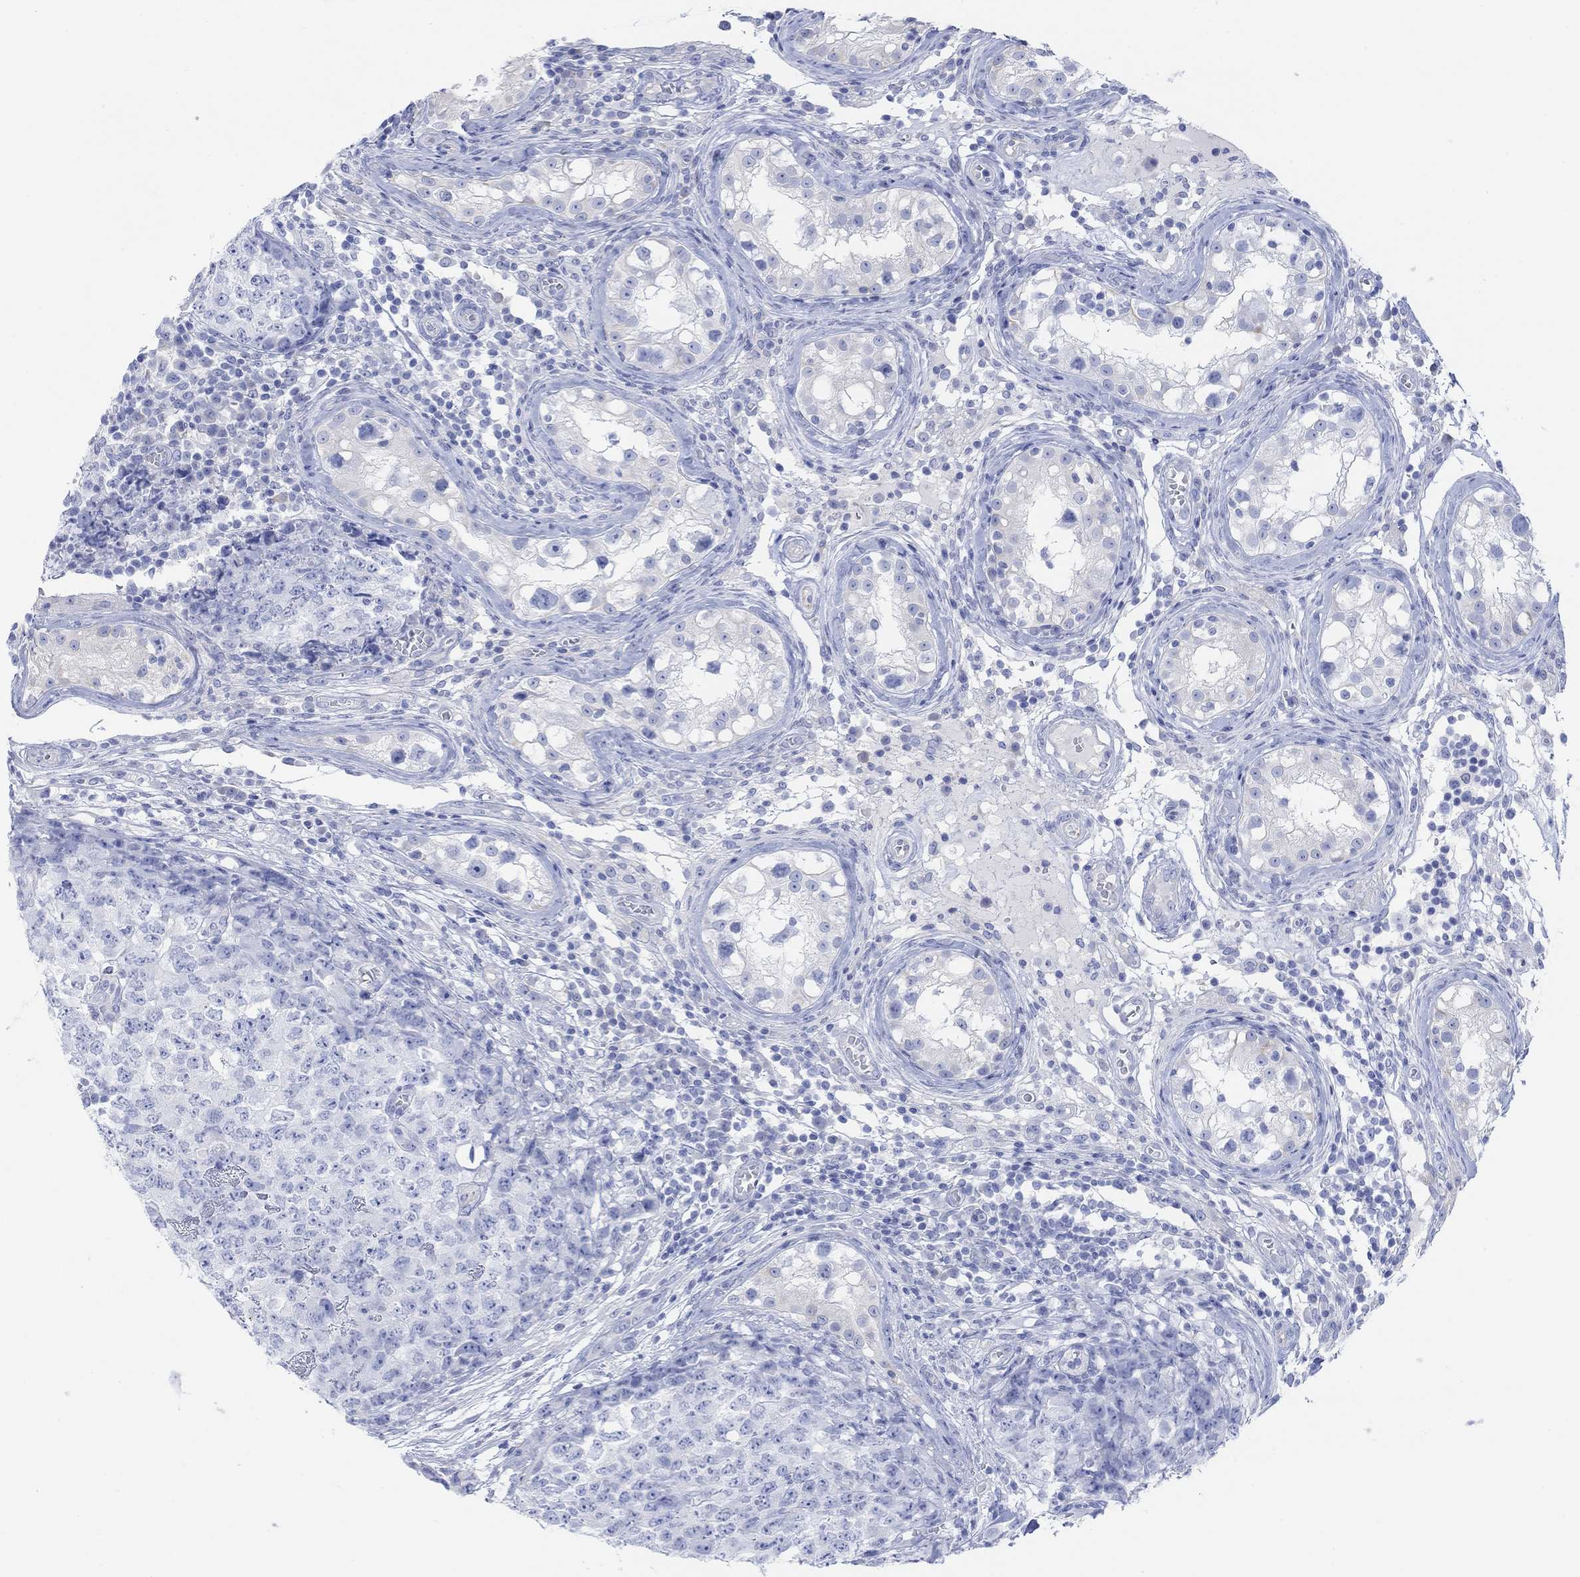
{"staining": {"intensity": "negative", "quantity": "none", "location": "none"}, "tissue": "testis cancer", "cell_type": "Tumor cells", "image_type": "cancer", "snomed": [{"axis": "morphology", "description": "Carcinoma, Embryonal, NOS"}, {"axis": "topography", "description": "Testis"}], "caption": "Tumor cells are negative for protein expression in human testis cancer (embryonal carcinoma). (DAB immunohistochemistry, high magnification).", "gene": "GNG13", "patient": {"sex": "male", "age": 23}}